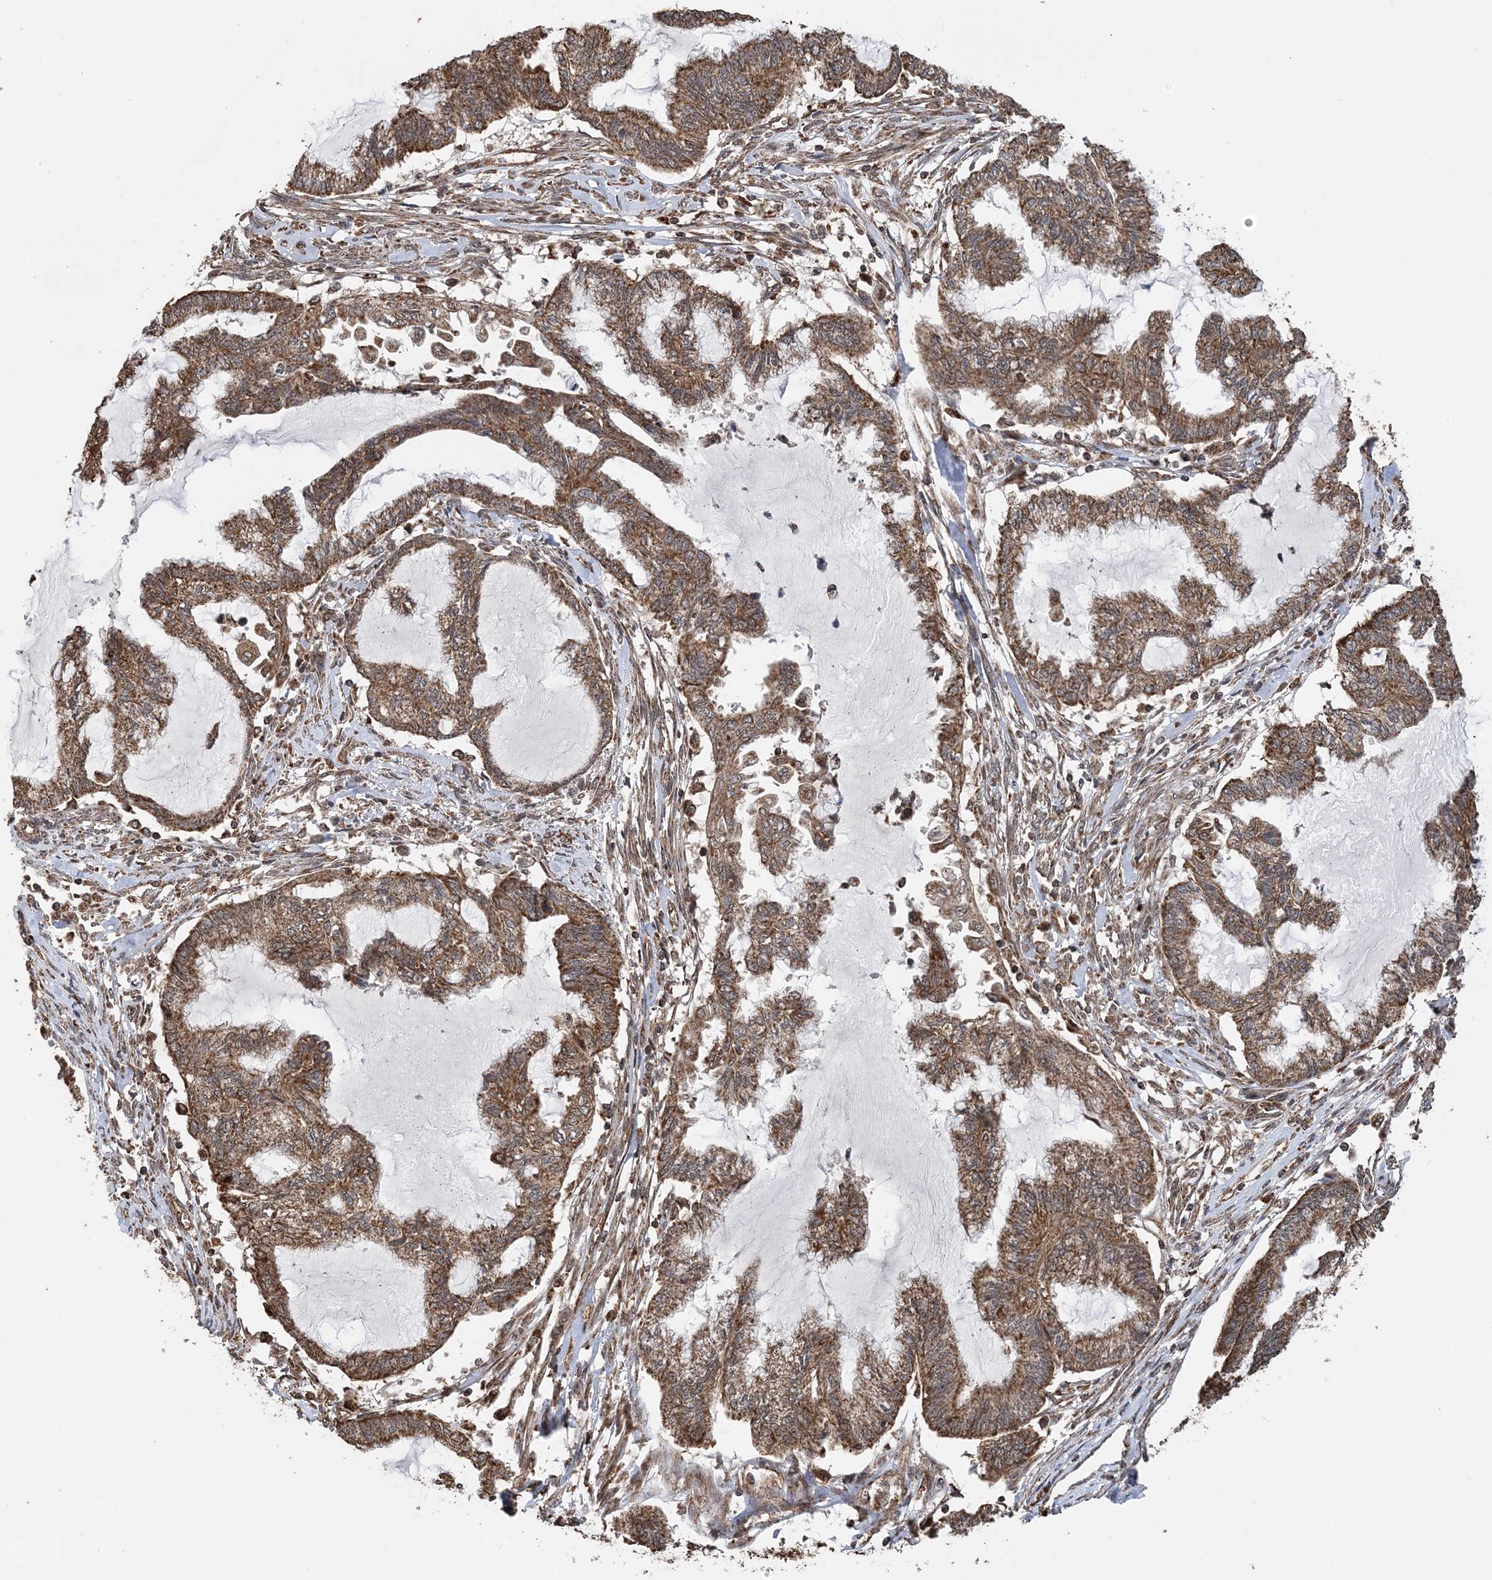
{"staining": {"intensity": "moderate", "quantity": ">75%", "location": "cytoplasmic/membranous"}, "tissue": "endometrial cancer", "cell_type": "Tumor cells", "image_type": "cancer", "snomed": [{"axis": "morphology", "description": "Adenocarcinoma, NOS"}, {"axis": "topography", "description": "Endometrium"}], "caption": "Tumor cells exhibit medium levels of moderate cytoplasmic/membranous expression in about >75% of cells in endometrial cancer (adenocarcinoma). The protein is stained brown, and the nuclei are stained in blue (DAB (3,3'-diaminobenzidine) IHC with brightfield microscopy, high magnification).", "gene": "PCBP1", "patient": {"sex": "female", "age": 86}}